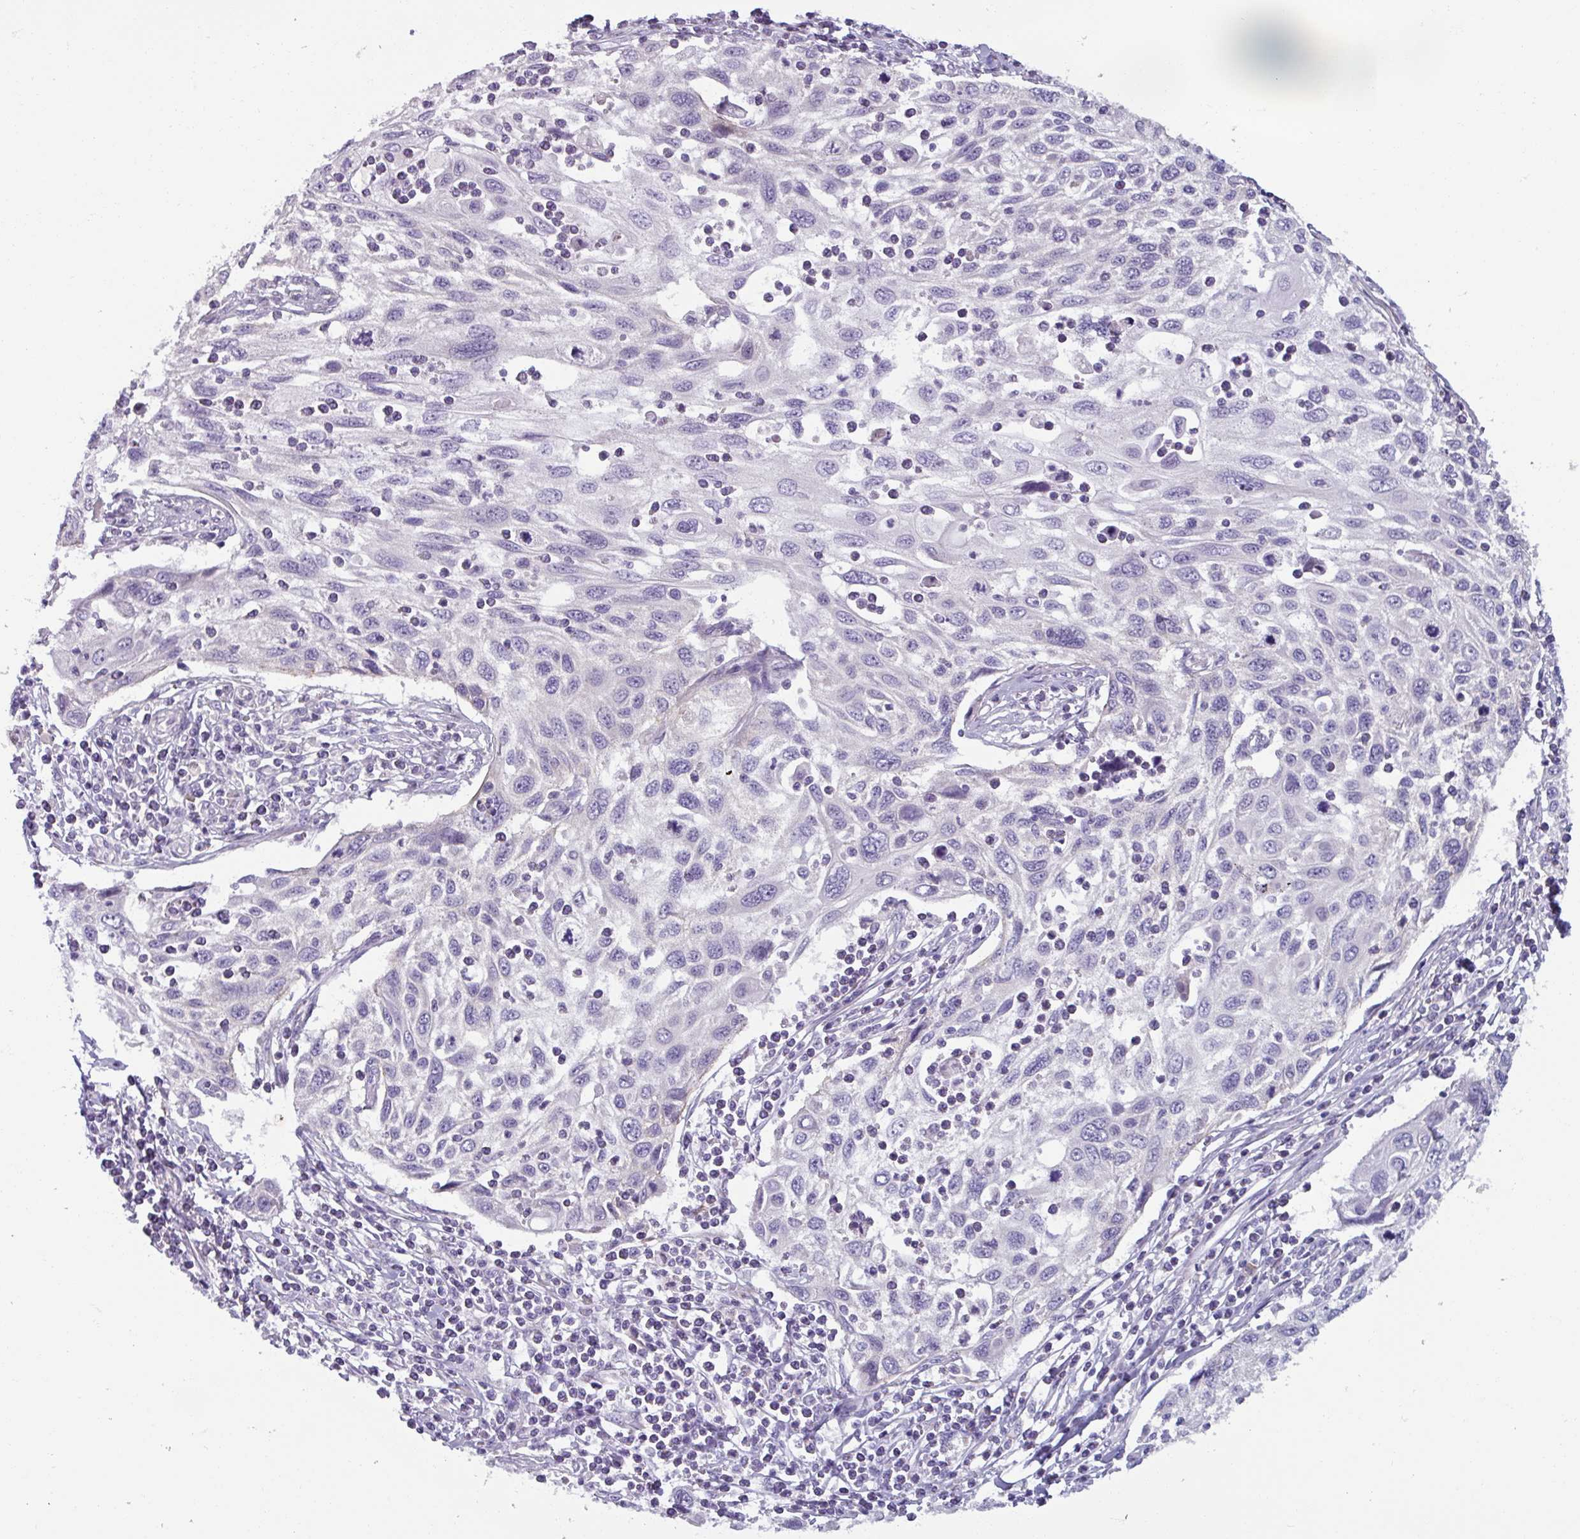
{"staining": {"intensity": "negative", "quantity": "none", "location": "none"}, "tissue": "cervical cancer", "cell_type": "Tumor cells", "image_type": "cancer", "snomed": [{"axis": "morphology", "description": "Squamous cell carcinoma, NOS"}, {"axis": "topography", "description": "Cervix"}], "caption": "An immunohistochemistry (IHC) image of cervical cancer is shown. There is no staining in tumor cells of cervical cancer. The staining was performed using DAB to visualize the protein expression in brown, while the nuclei were stained in blue with hematoxylin (Magnification: 20x).", "gene": "SMIM11", "patient": {"sex": "female", "age": 70}}